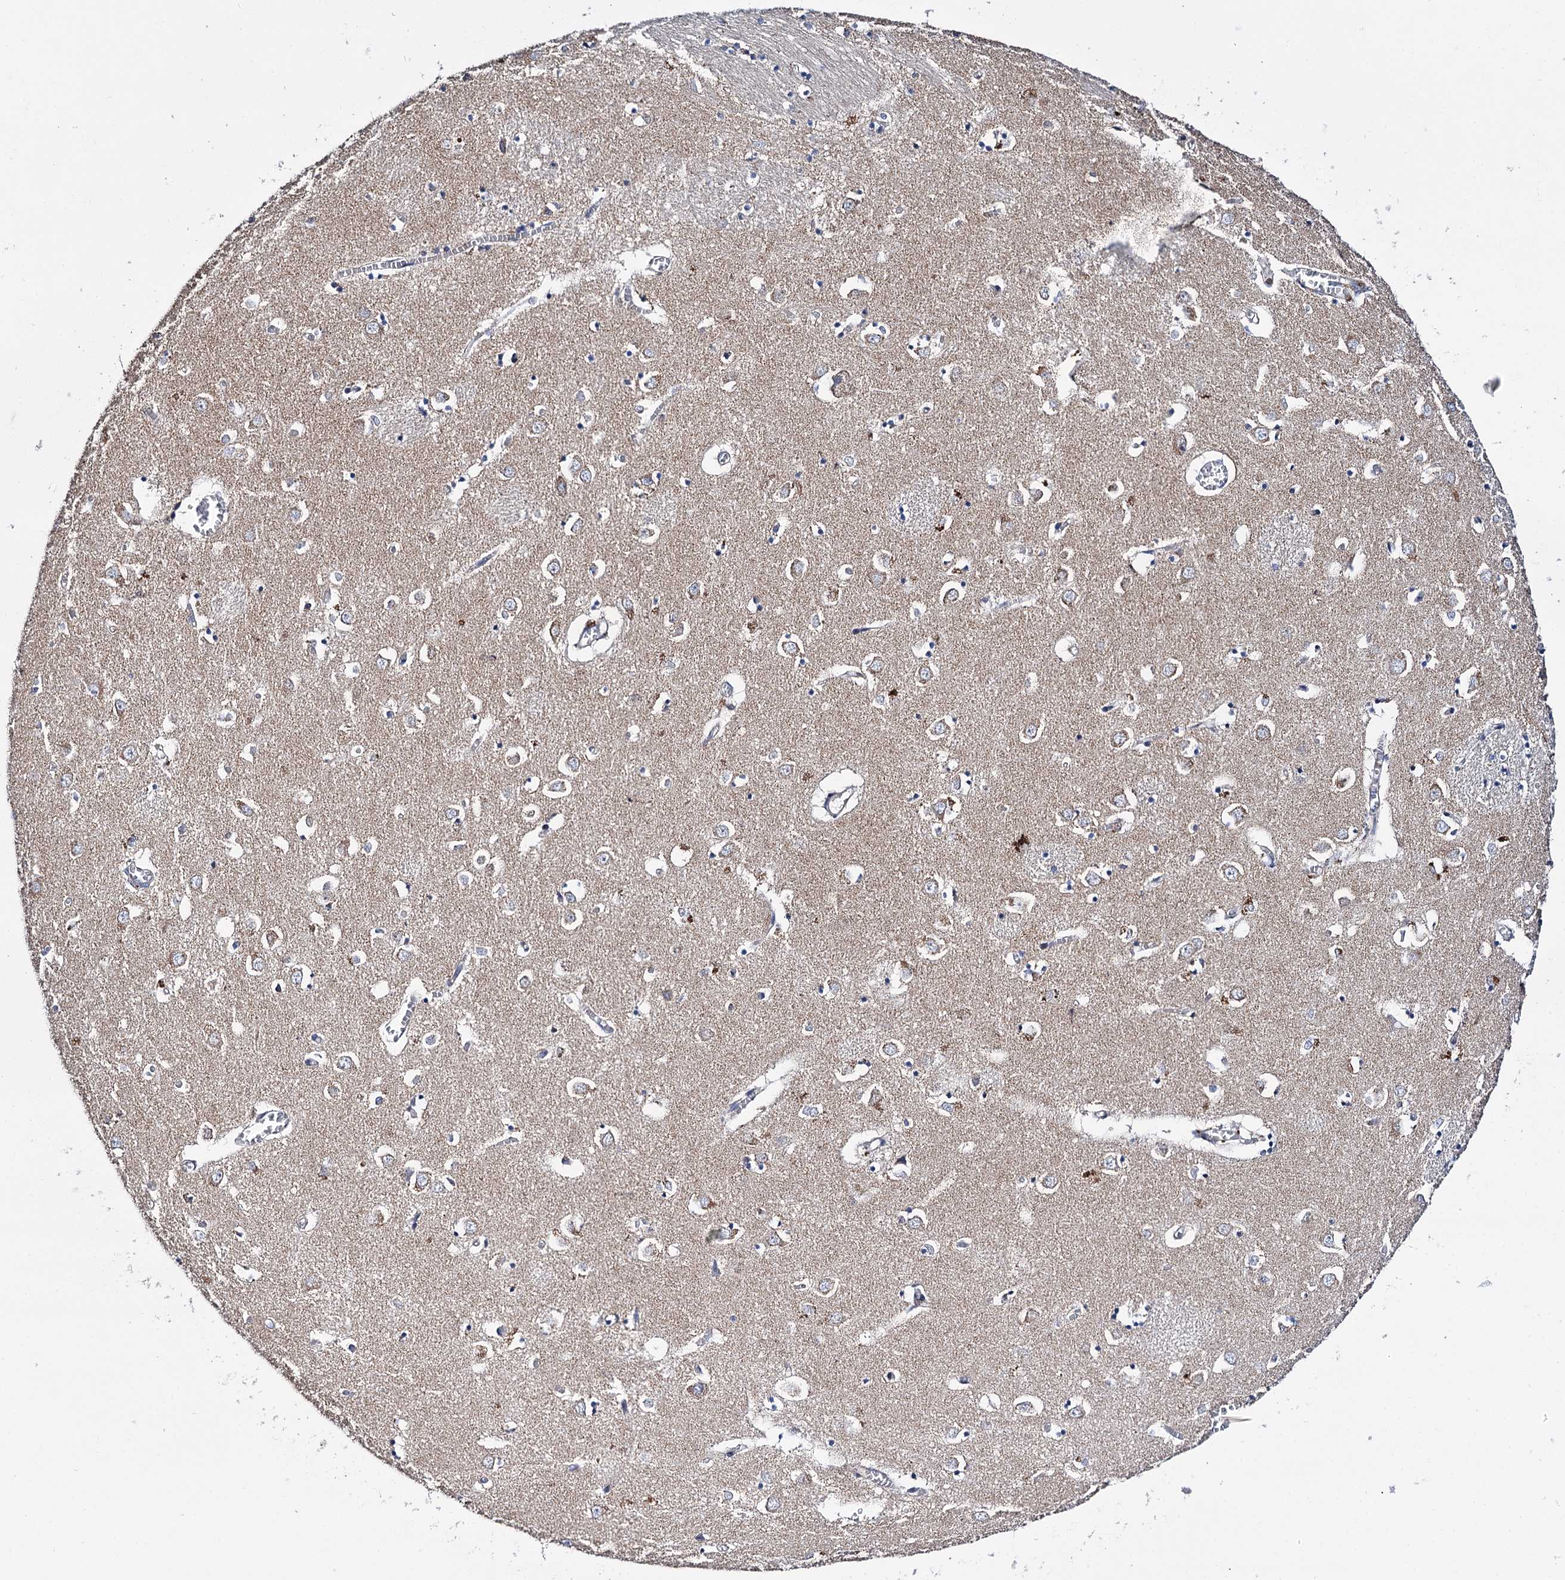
{"staining": {"intensity": "negative", "quantity": "none", "location": "none"}, "tissue": "caudate", "cell_type": "Glial cells", "image_type": "normal", "snomed": [{"axis": "morphology", "description": "Normal tissue, NOS"}, {"axis": "topography", "description": "Lateral ventricle wall"}], "caption": "This is a photomicrograph of immunohistochemistry staining of normal caudate, which shows no positivity in glial cells.", "gene": "UBASH3B", "patient": {"sex": "male", "age": 70}}